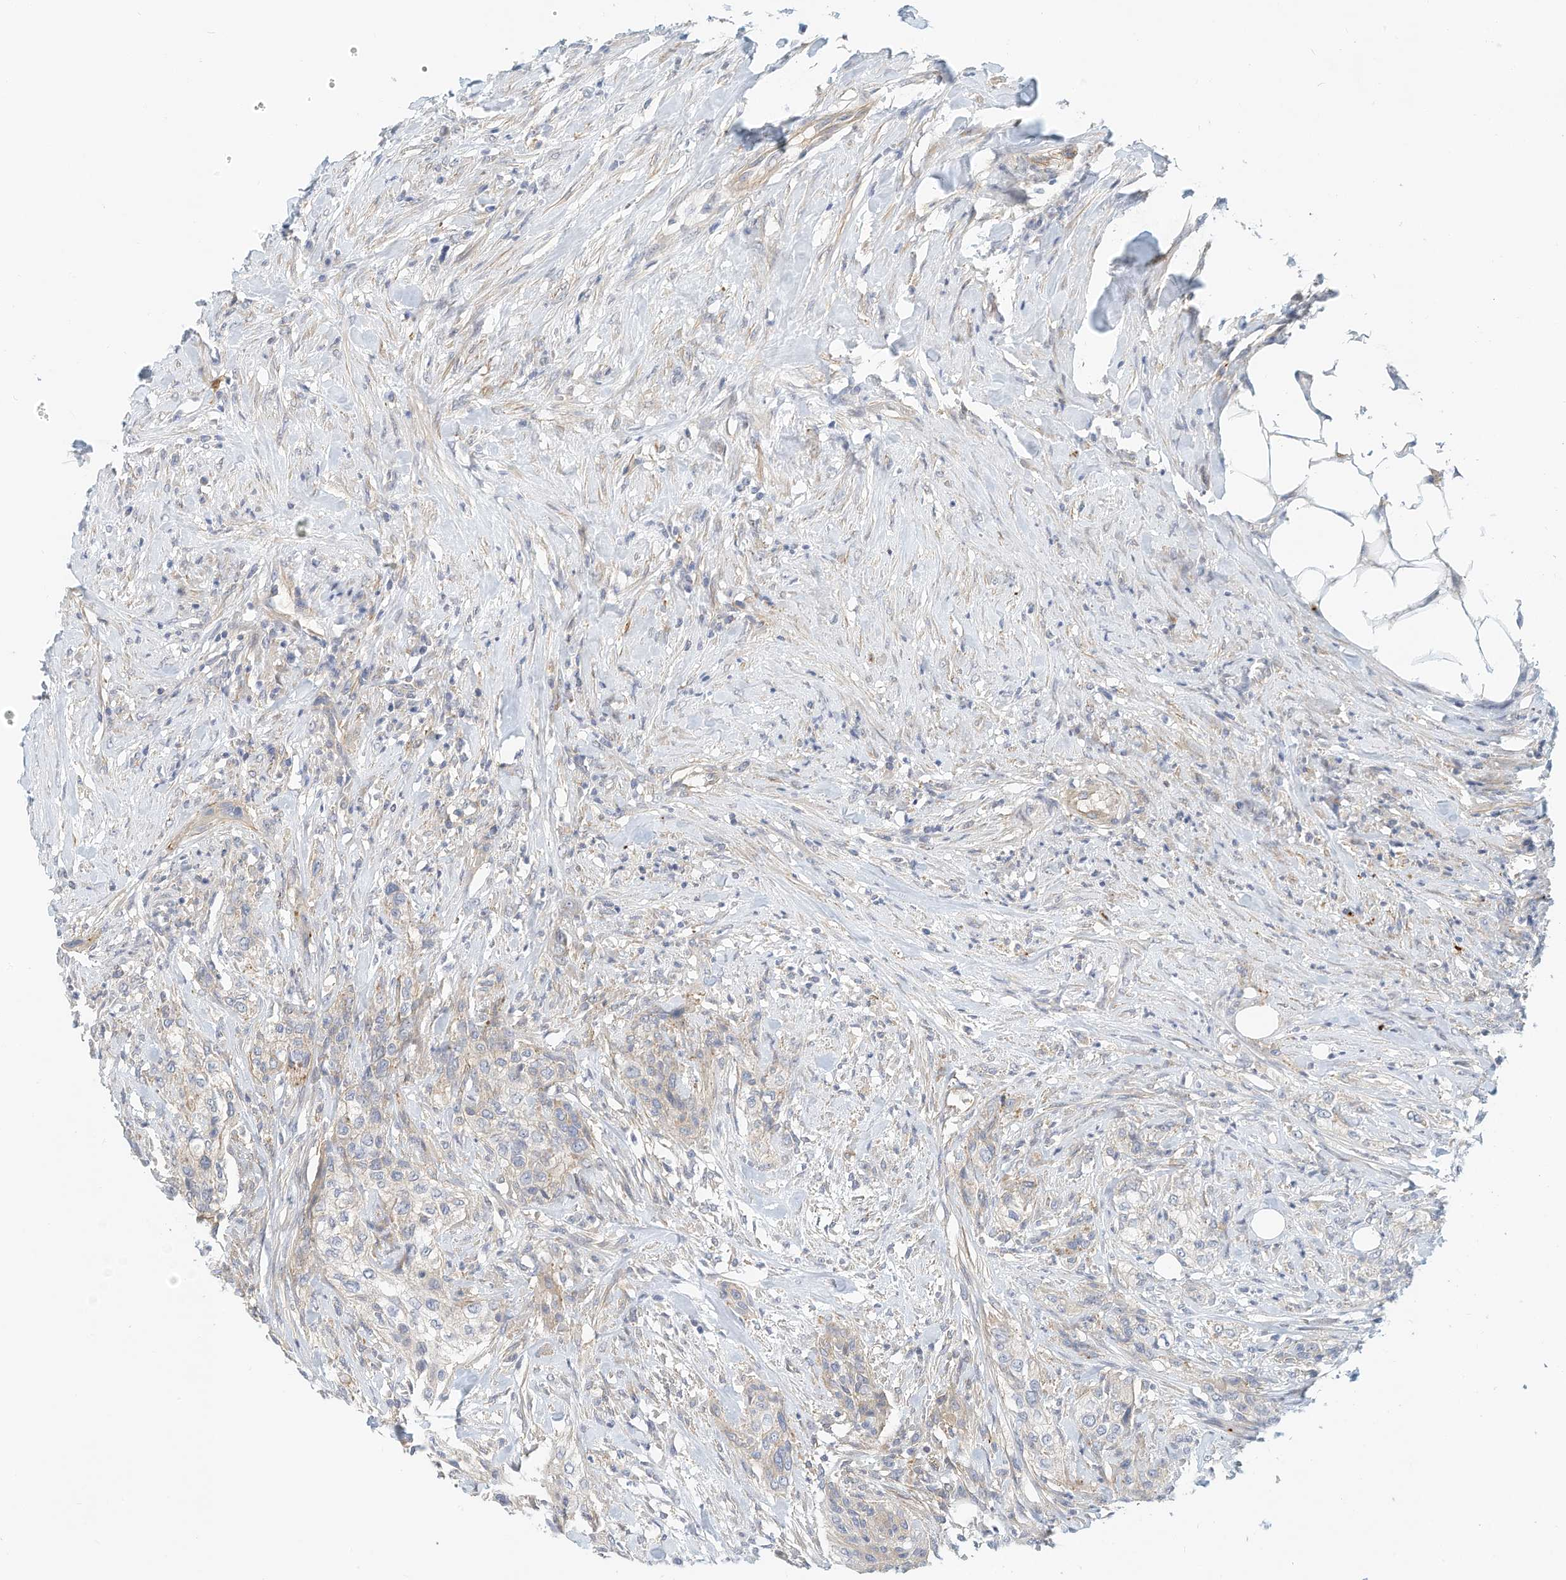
{"staining": {"intensity": "negative", "quantity": "none", "location": "none"}, "tissue": "urothelial cancer", "cell_type": "Tumor cells", "image_type": "cancer", "snomed": [{"axis": "morphology", "description": "Urothelial carcinoma, High grade"}, {"axis": "topography", "description": "Urinary bladder"}], "caption": "High power microscopy image of an IHC photomicrograph of high-grade urothelial carcinoma, revealing no significant expression in tumor cells.", "gene": "MICAL1", "patient": {"sex": "male", "age": 35}}